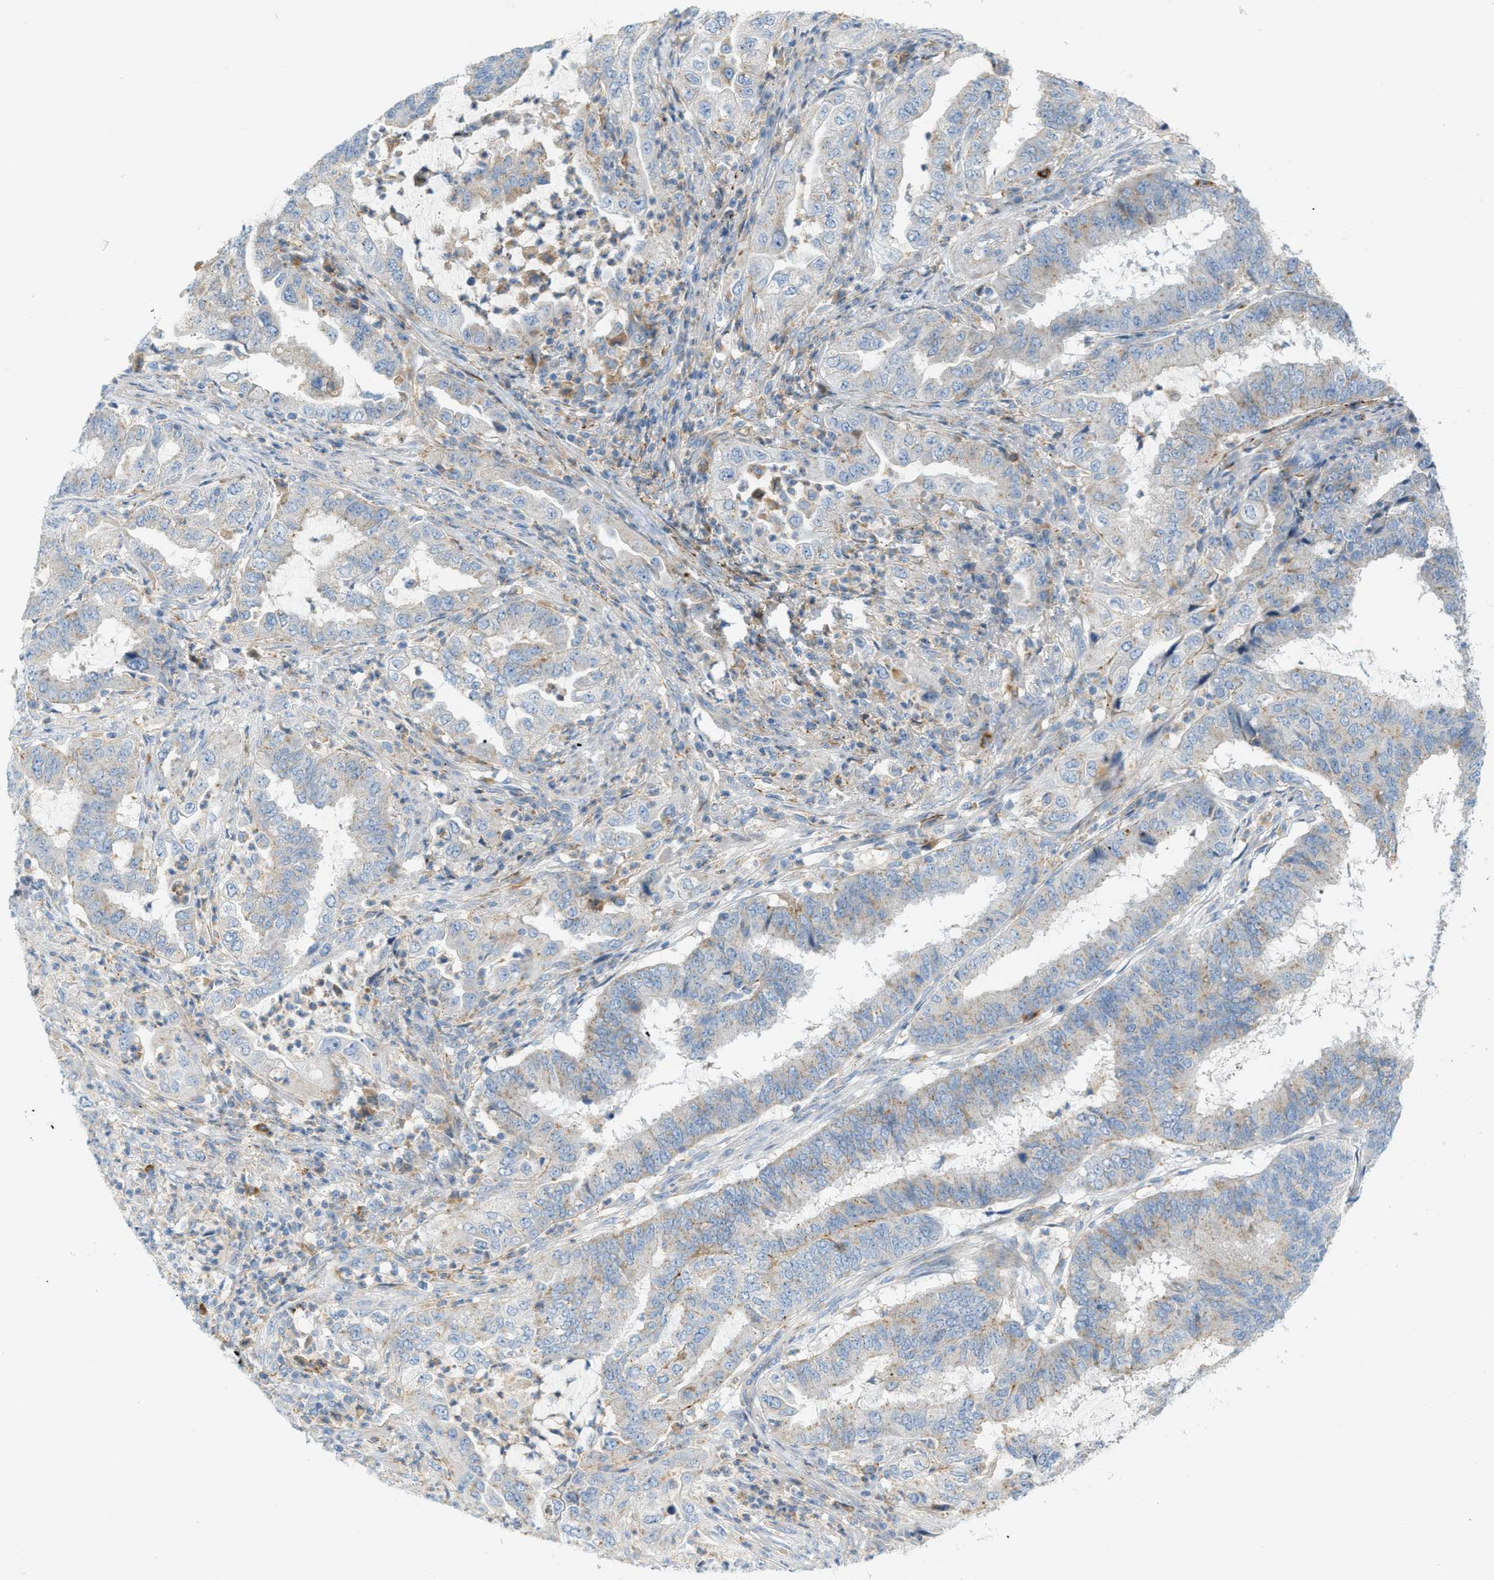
{"staining": {"intensity": "weak", "quantity": "25%-75%", "location": "cytoplasmic/membranous"}, "tissue": "endometrial cancer", "cell_type": "Tumor cells", "image_type": "cancer", "snomed": [{"axis": "morphology", "description": "Adenocarcinoma, NOS"}, {"axis": "topography", "description": "Endometrium"}], "caption": "An image of human endometrial cancer (adenocarcinoma) stained for a protein exhibits weak cytoplasmic/membranous brown staining in tumor cells.", "gene": "LMBRD1", "patient": {"sex": "female", "age": 51}}